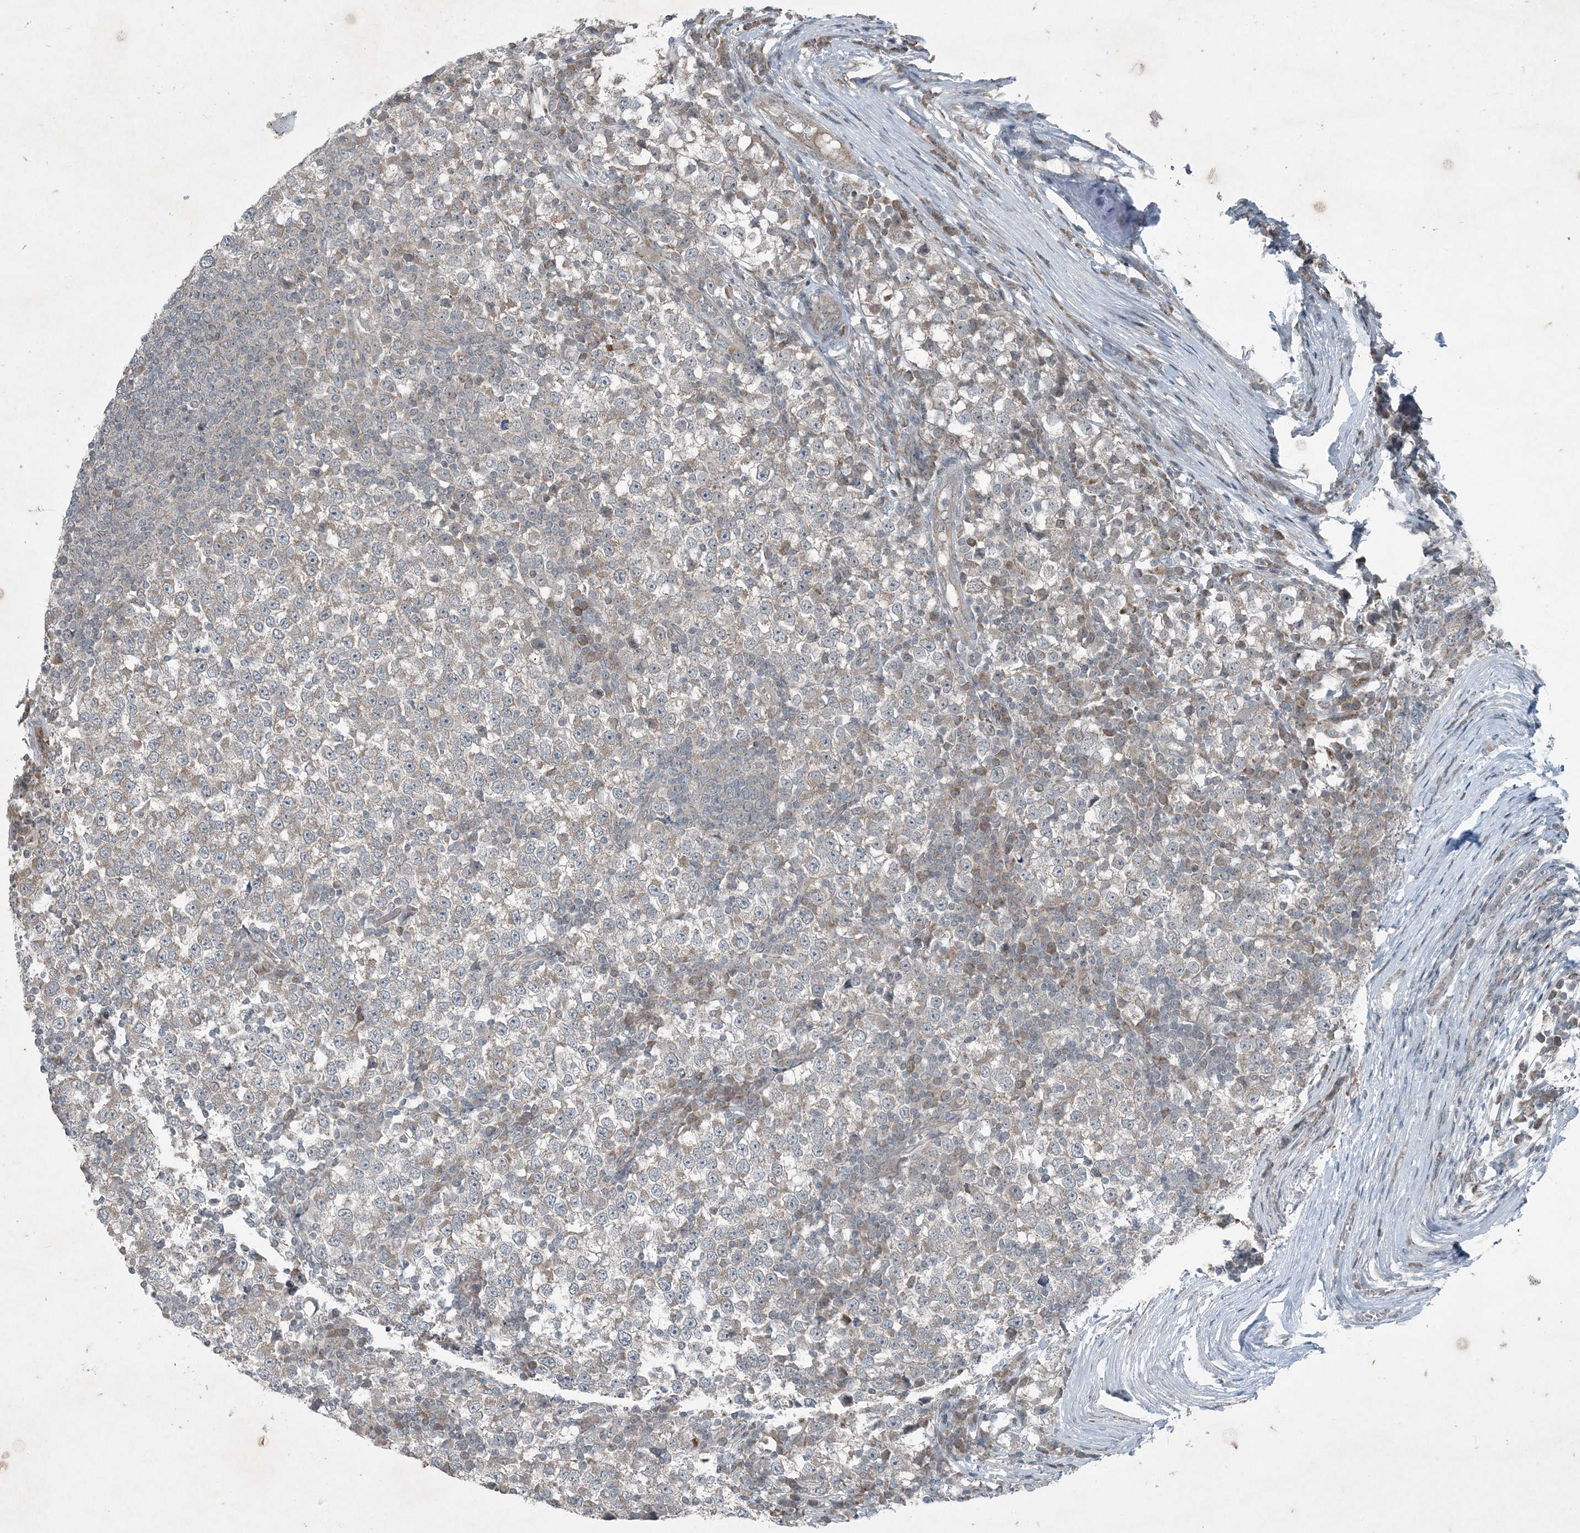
{"staining": {"intensity": "weak", "quantity": "<25%", "location": "cytoplasmic/membranous"}, "tissue": "testis cancer", "cell_type": "Tumor cells", "image_type": "cancer", "snomed": [{"axis": "morphology", "description": "Seminoma, NOS"}, {"axis": "topography", "description": "Testis"}], "caption": "High power microscopy histopathology image of an immunohistochemistry histopathology image of testis seminoma, revealing no significant positivity in tumor cells.", "gene": "PC", "patient": {"sex": "male", "age": 65}}